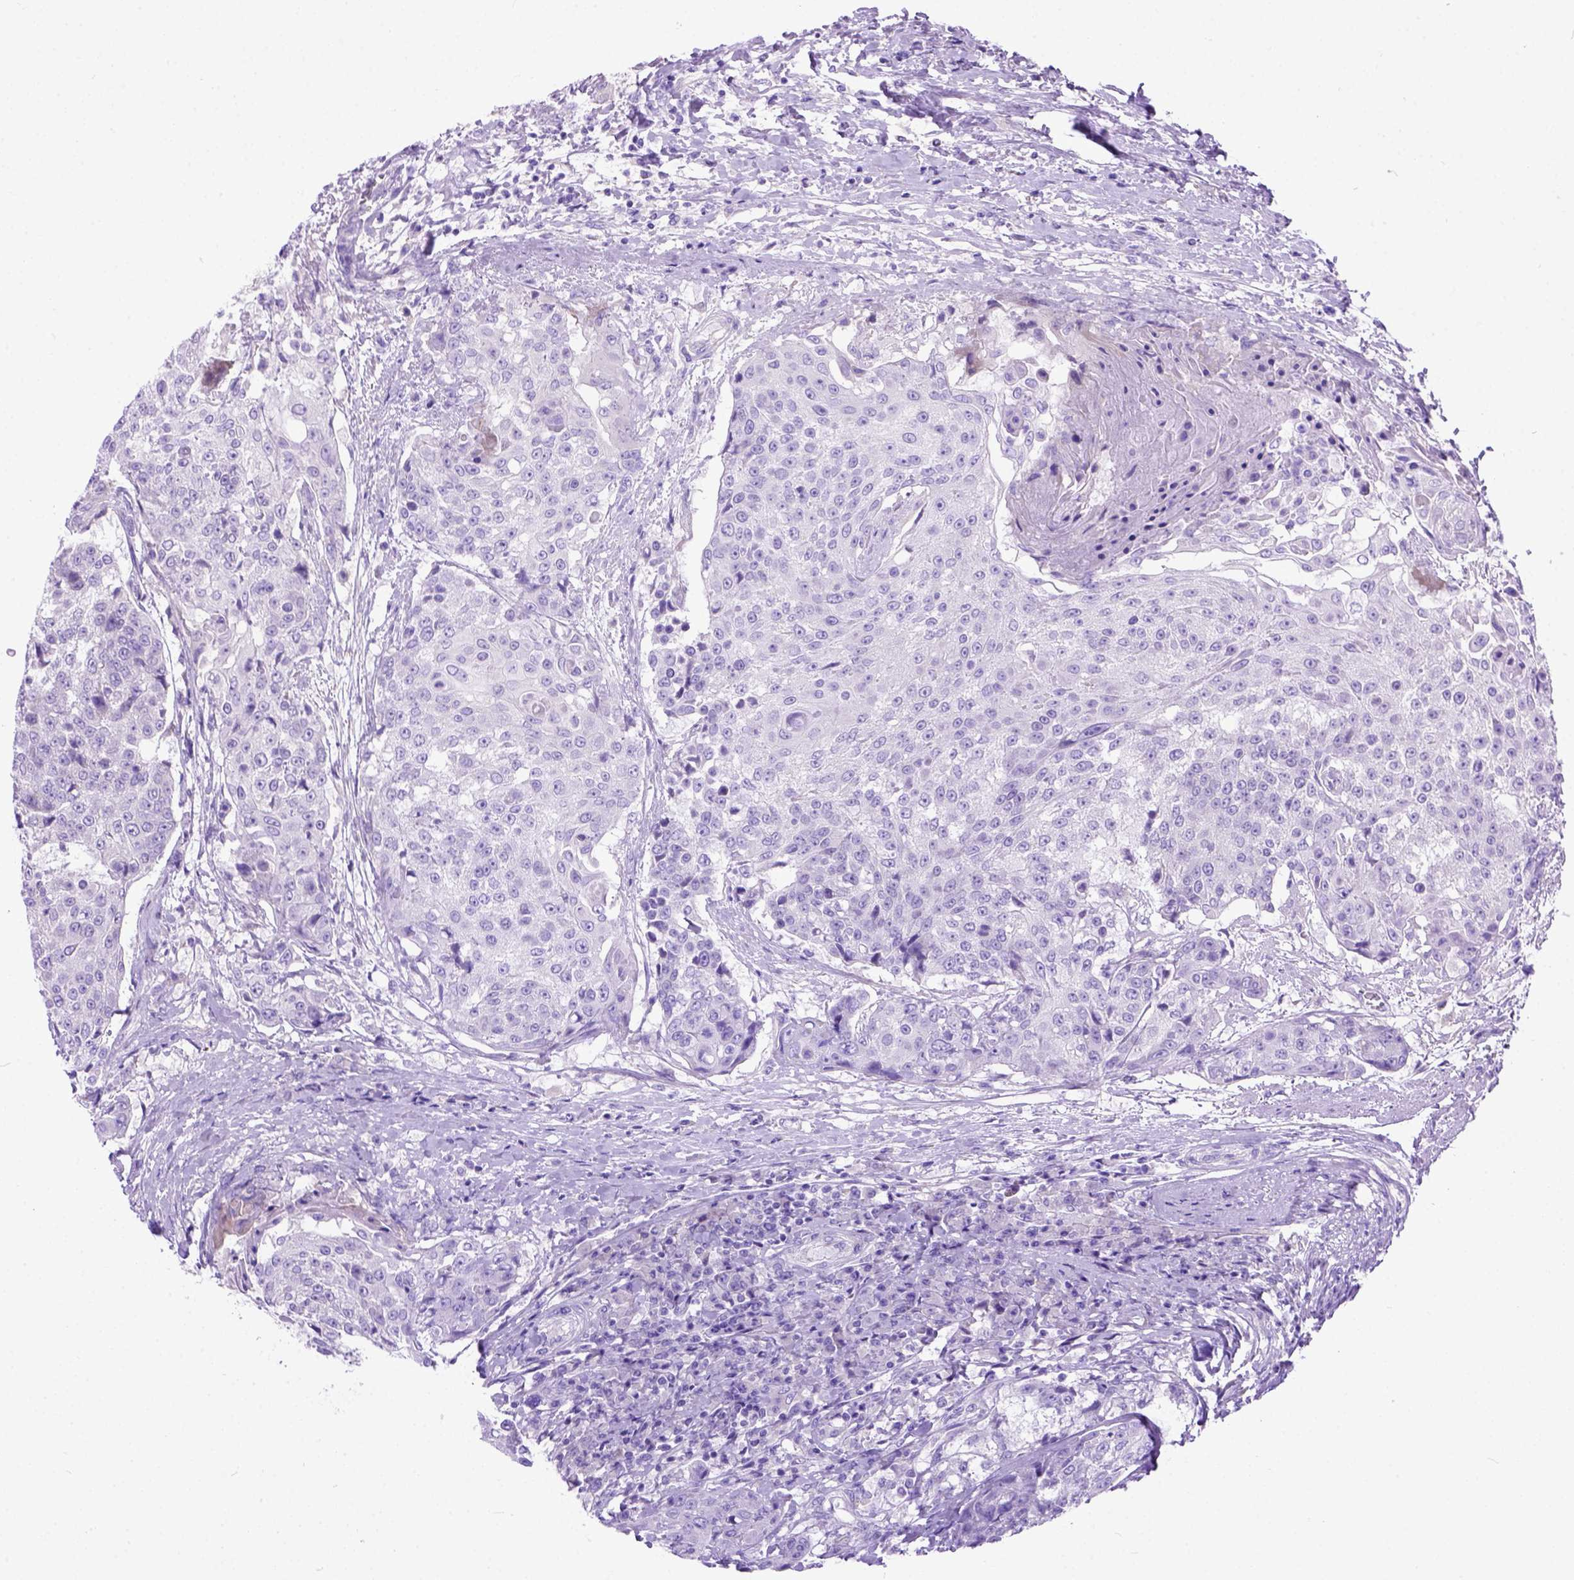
{"staining": {"intensity": "negative", "quantity": "none", "location": "none"}, "tissue": "urothelial cancer", "cell_type": "Tumor cells", "image_type": "cancer", "snomed": [{"axis": "morphology", "description": "Urothelial carcinoma, High grade"}, {"axis": "topography", "description": "Urinary bladder"}], "caption": "IHC image of neoplastic tissue: urothelial cancer stained with DAB shows no significant protein staining in tumor cells.", "gene": "ODAD3", "patient": {"sex": "female", "age": 63}}